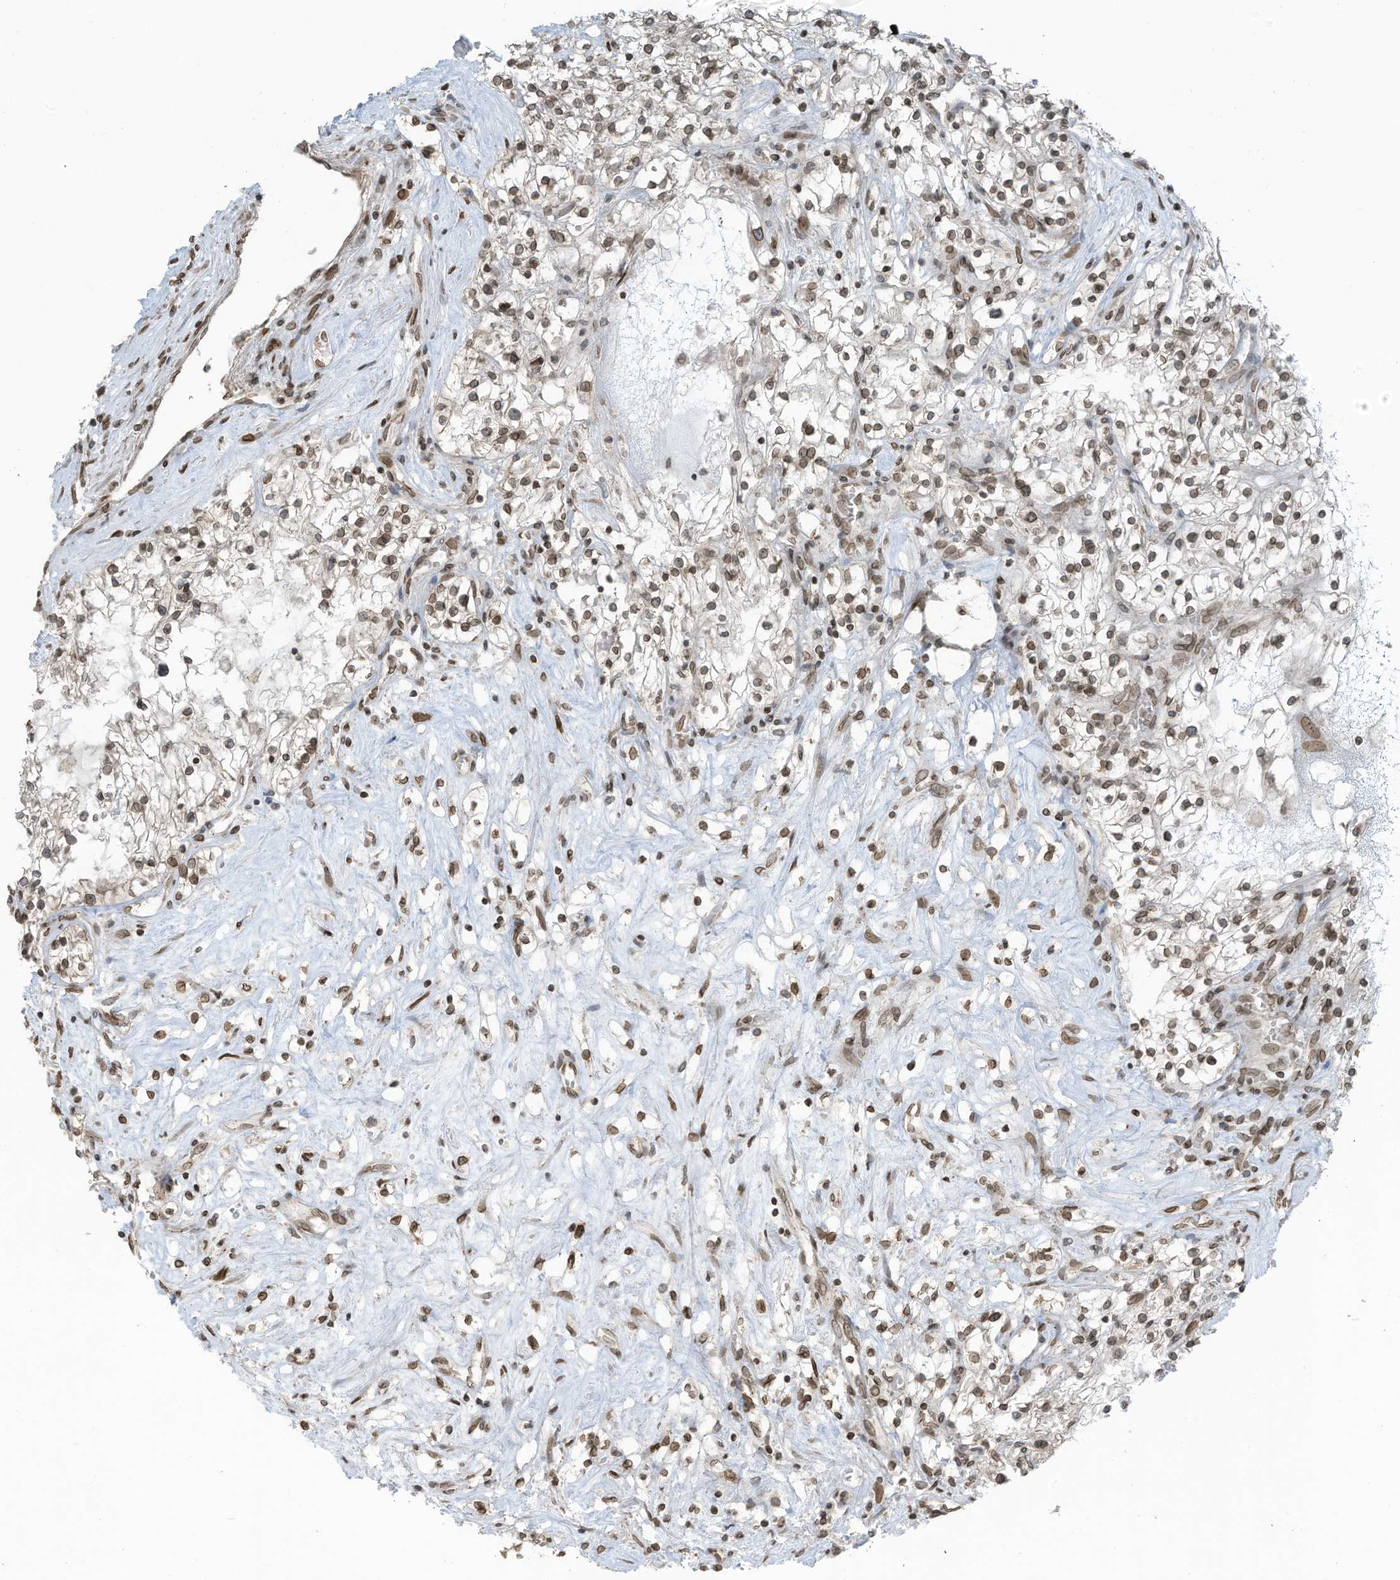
{"staining": {"intensity": "weak", "quantity": "25%-75%", "location": "nuclear"}, "tissue": "renal cancer", "cell_type": "Tumor cells", "image_type": "cancer", "snomed": [{"axis": "morphology", "description": "Normal tissue, NOS"}, {"axis": "morphology", "description": "Adenocarcinoma, NOS"}, {"axis": "topography", "description": "Kidney"}], "caption": "This is an image of IHC staining of renal cancer (adenocarcinoma), which shows weak expression in the nuclear of tumor cells.", "gene": "RABL3", "patient": {"sex": "male", "age": 68}}